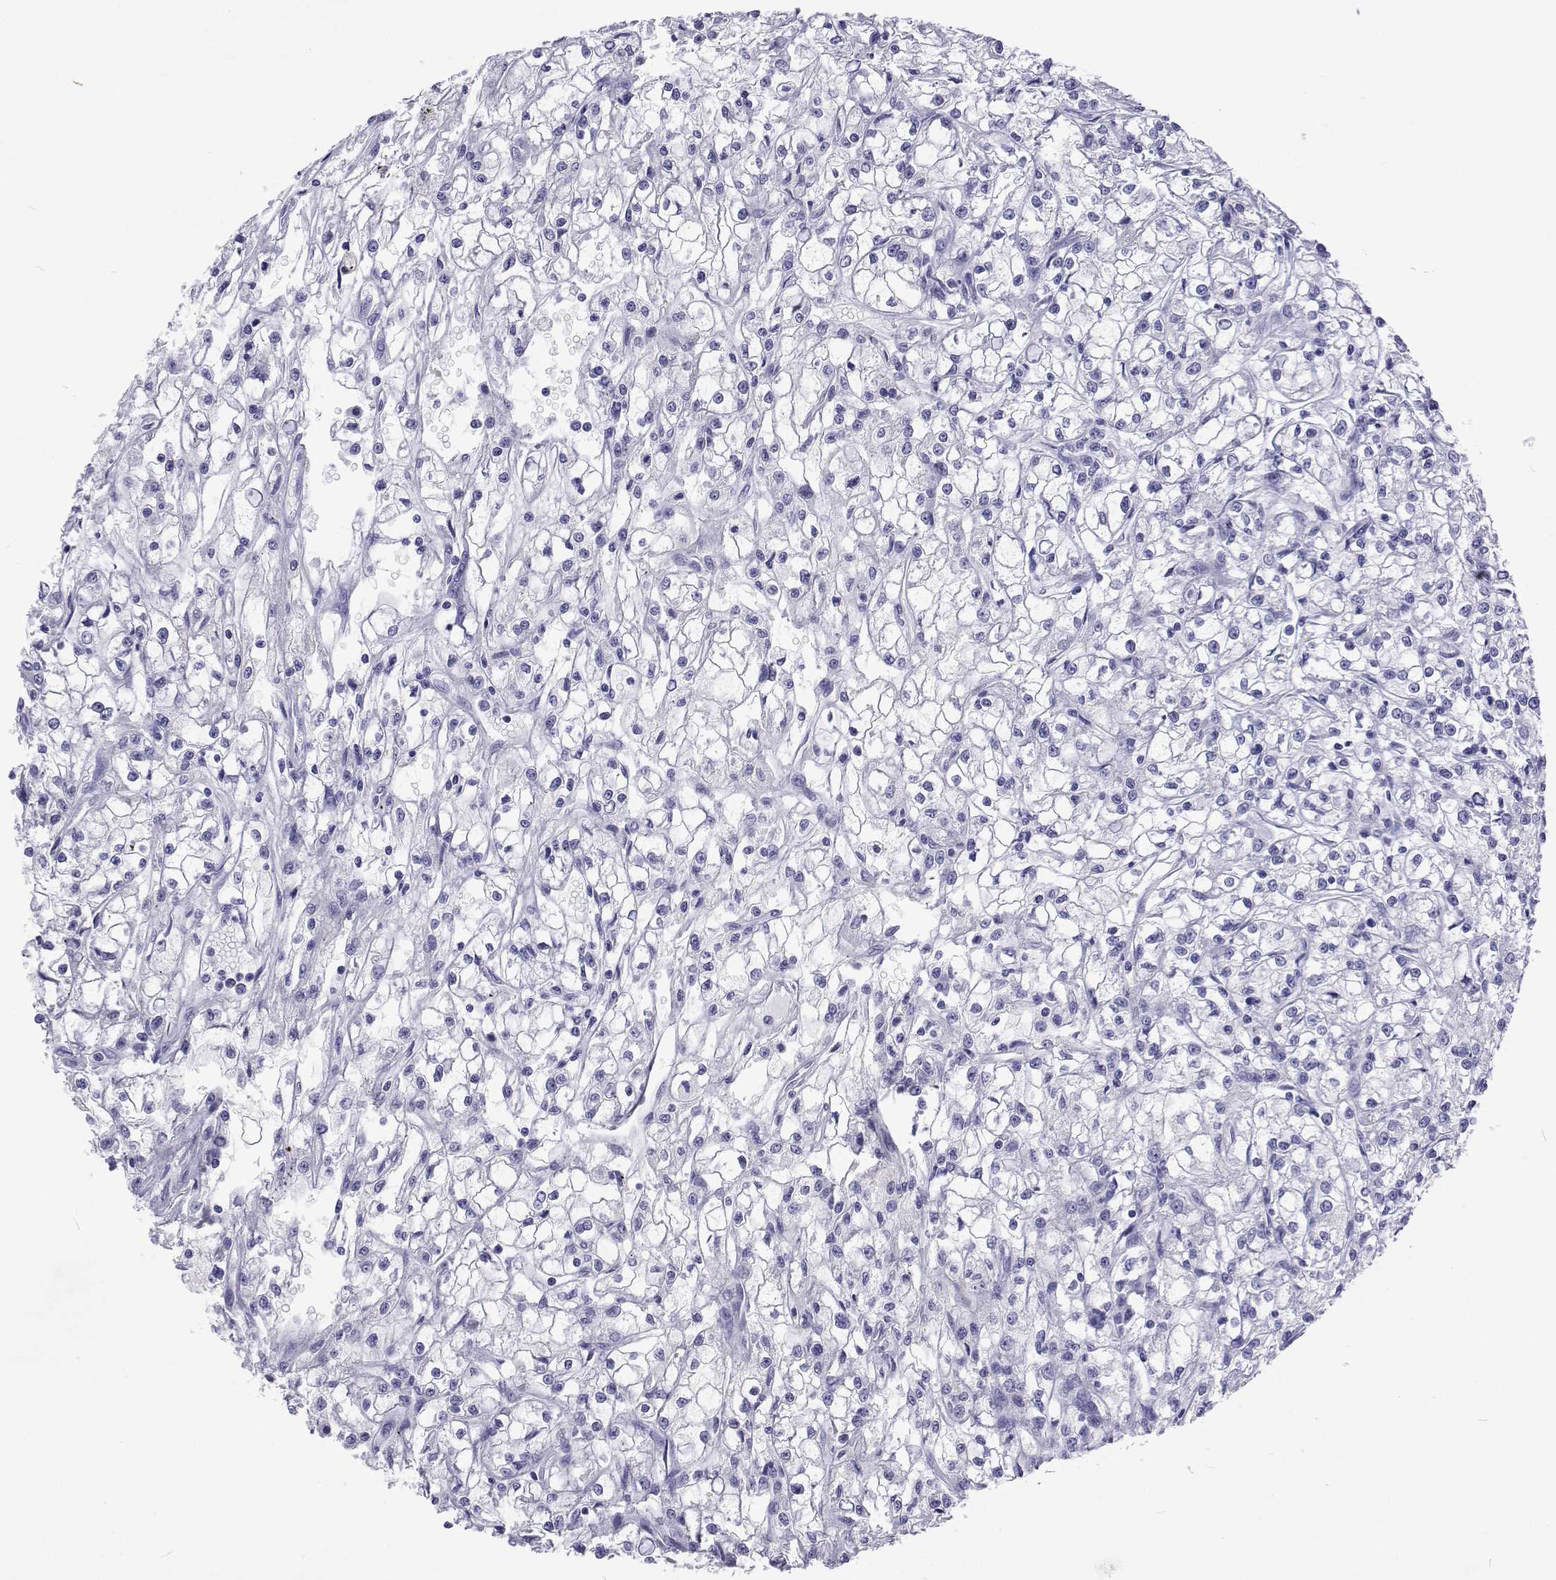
{"staining": {"intensity": "negative", "quantity": "none", "location": "none"}, "tissue": "renal cancer", "cell_type": "Tumor cells", "image_type": "cancer", "snomed": [{"axis": "morphology", "description": "Adenocarcinoma, NOS"}, {"axis": "topography", "description": "Kidney"}], "caption": "Tumor cells show no significant protein positivity in adenocarcinoma (renal).", "gene": "UMODL1", "patient": {"sex": "female", "age": 59}}